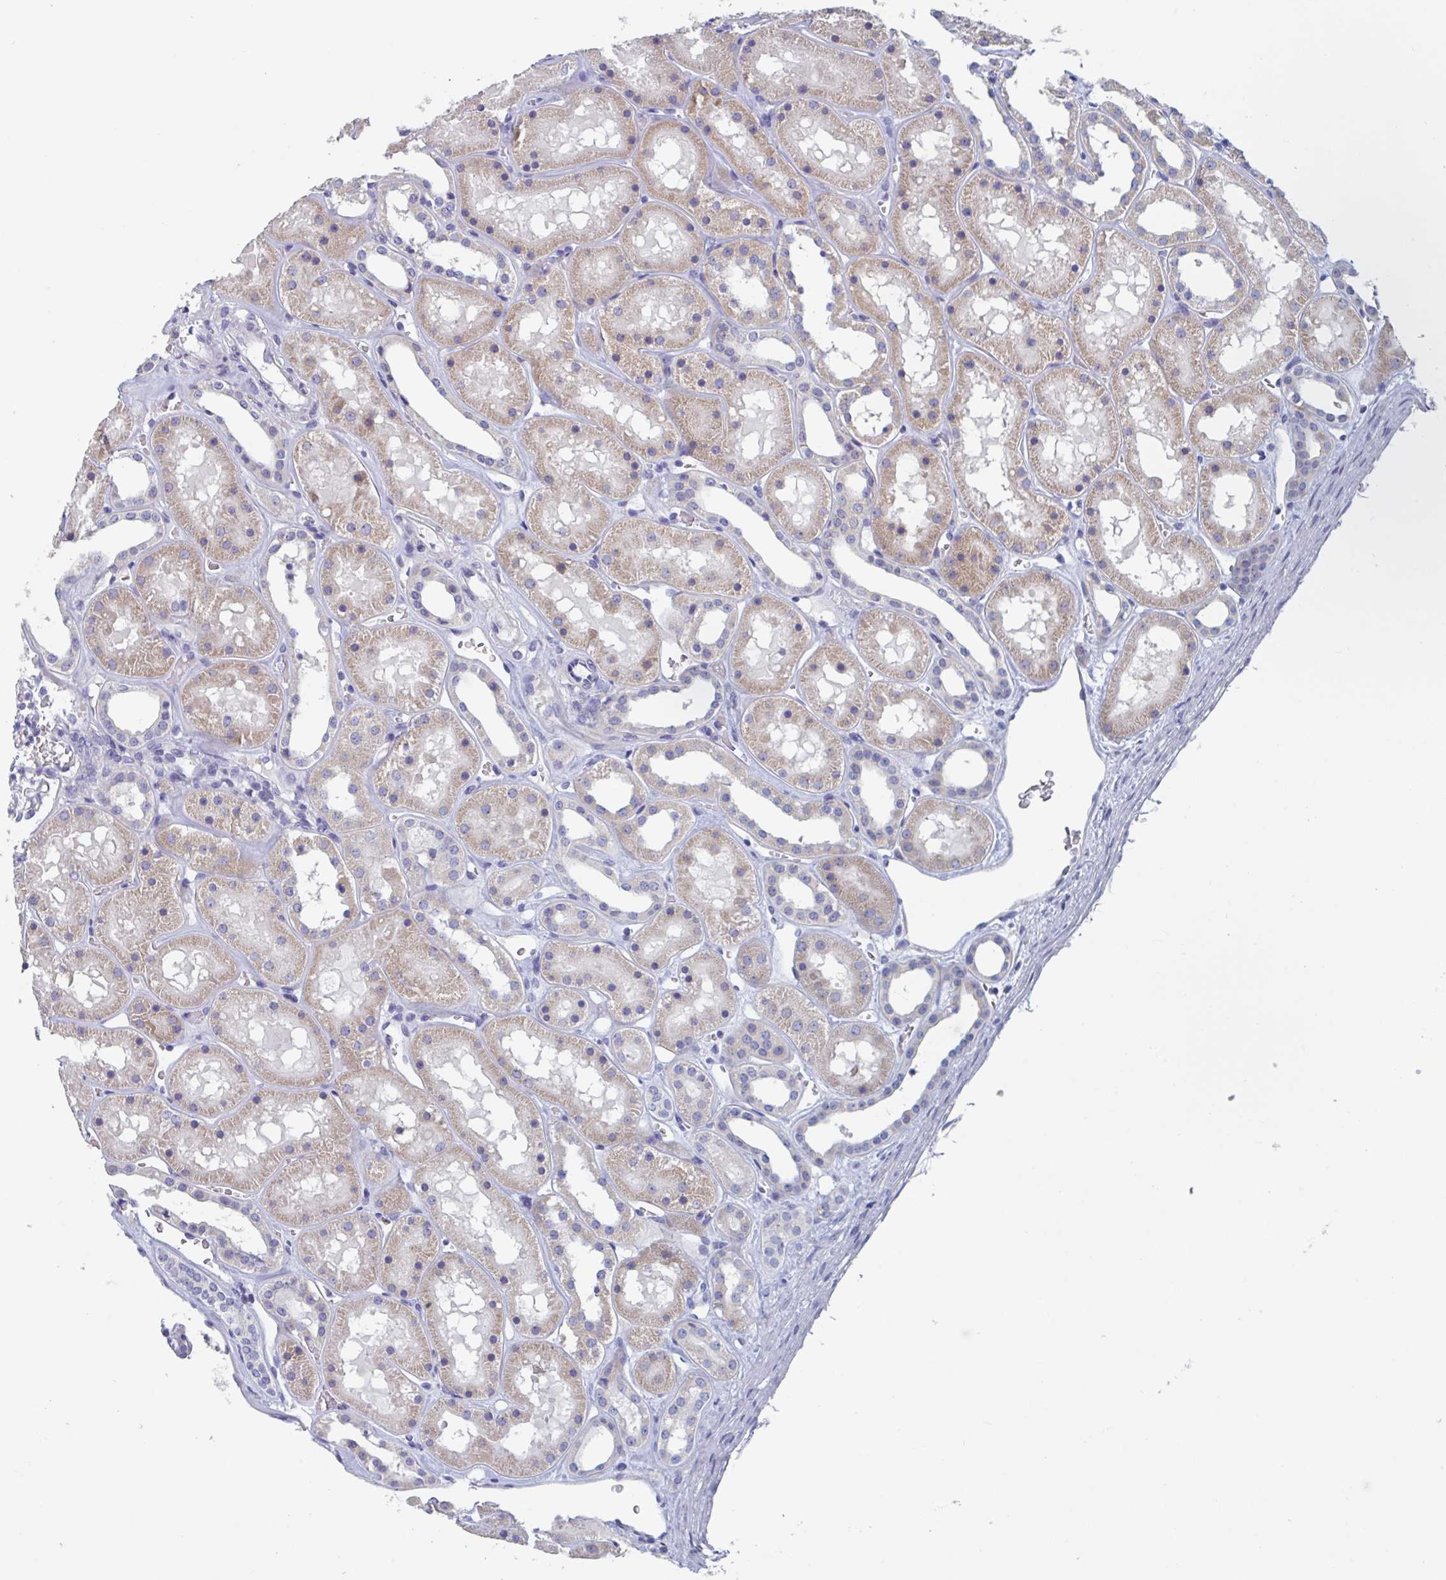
{"staining": {"intensity": "negative", "quantity": "none", "location": "none"}, "tissue": "kidney", "cell_type": "Cells in glomeruli", "image_type": "normal", "snomed": [{"axis": "morphology", "description": "Normal tissue, NOS"}, {"axis": "topography", "description": "Kidney"}], "caption": "An IHC photomicrograph of unremarkable kidney is shown. There is no staining in cells in glomeruli of kidney. (Brightfield microscopy of DAB (3,3'-diaminobenzidine) IHC at high magnification).", "gene": "ABHD16A", "patient": {"sex": "female", "age": 41}}